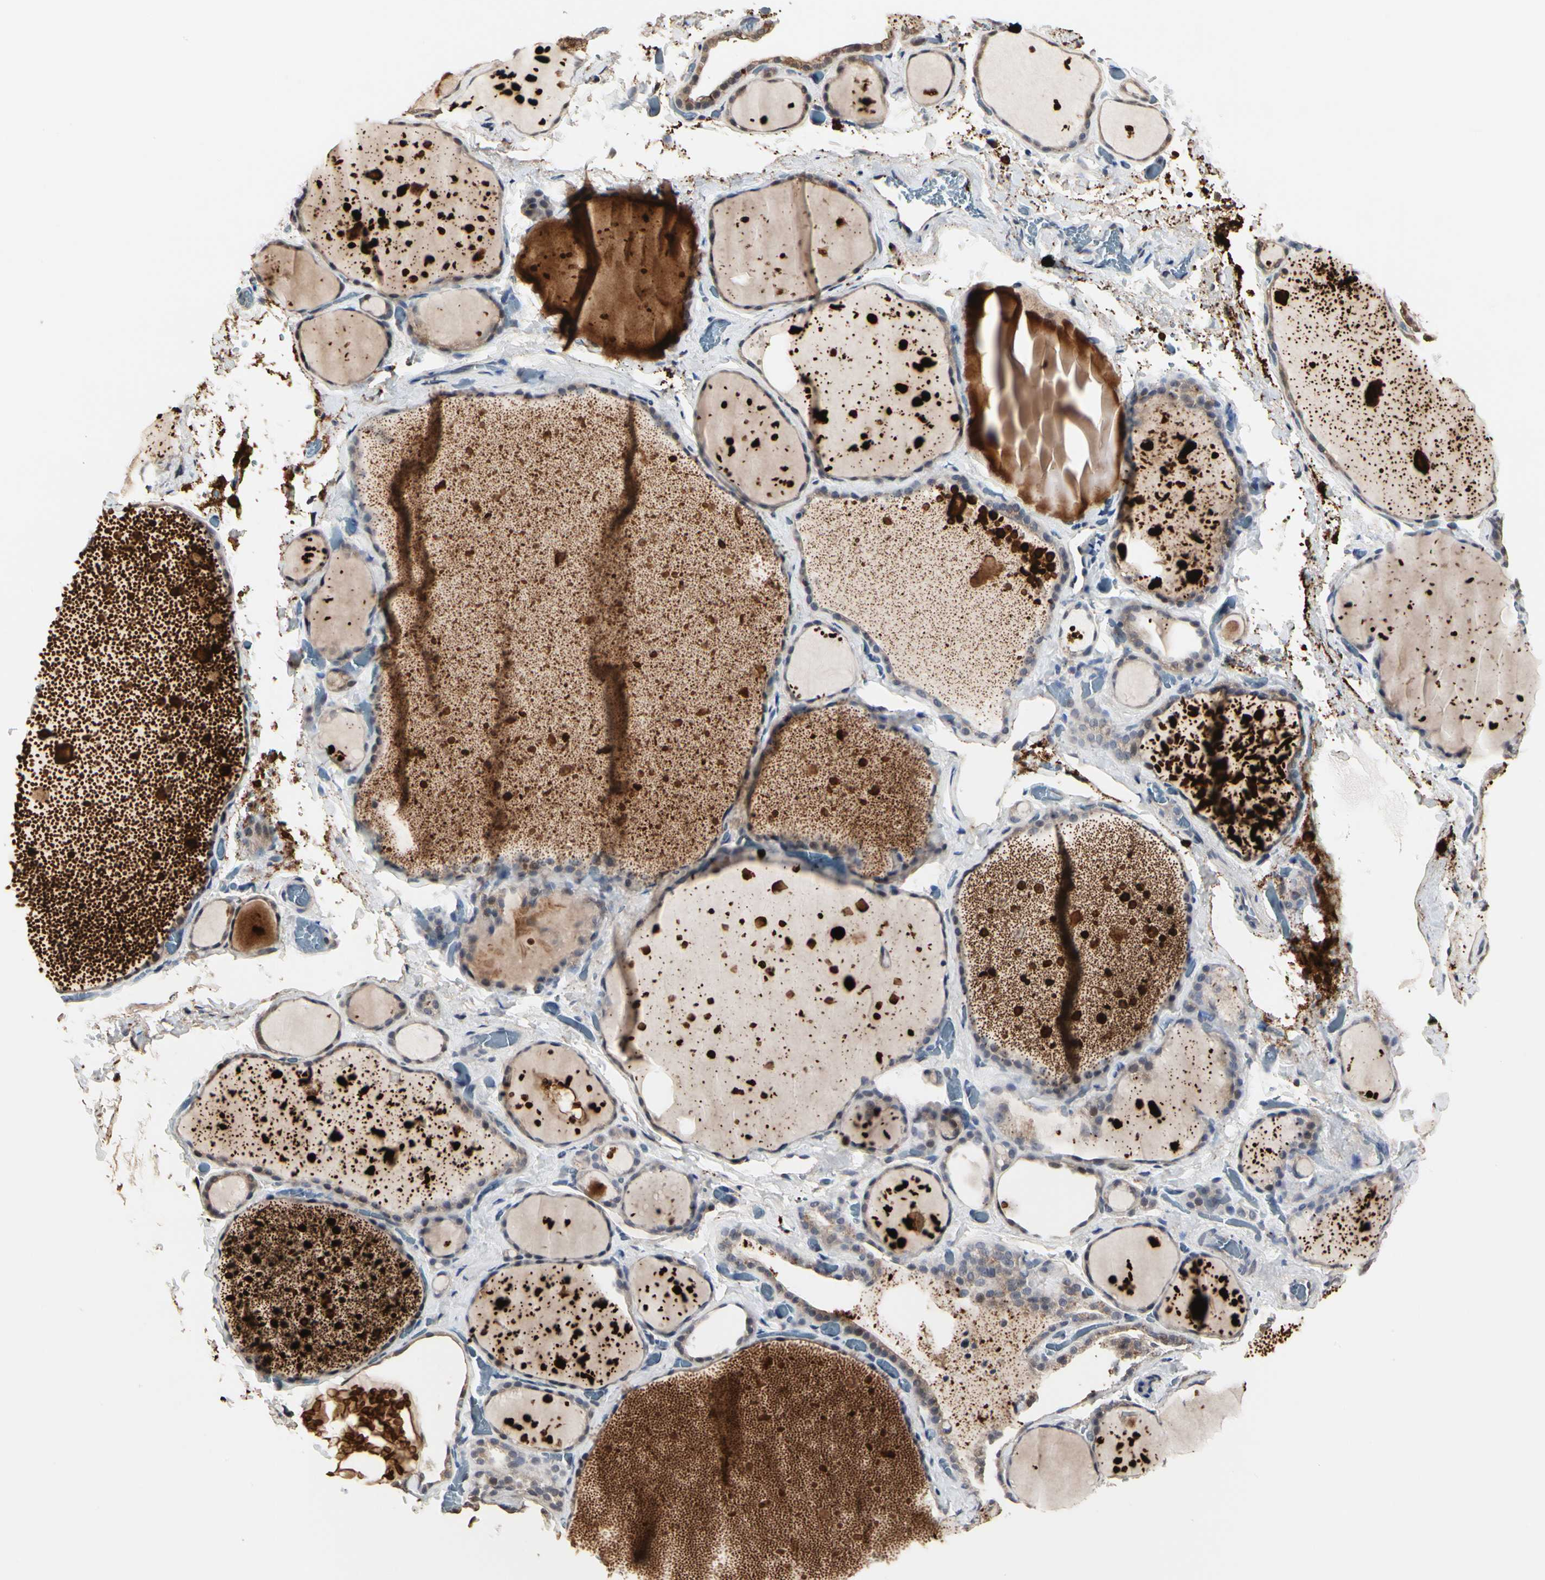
{"staining": {"intensity": "weak", "quantity": ">75%", "location": "cytoplasmic/membranous"}, "tissue": "thyroid gland", "cell_type": "Glandular cells", "image_type": "normal", "snomed": [{"axis": "morphology", "description": "Normal tissue, NOS"}, {"axis": "topography", "description": "Thyroid gland"}], "caption": "Immunohistochemistry image of normal human thyroid gland stained for a protein (brown), which reveals low levels of weak cytoplasmic/membranous staining in approximately >75% of glandular cells.", "gene": "TAOK1", "patient": {"sex": "male", "age": 76}}